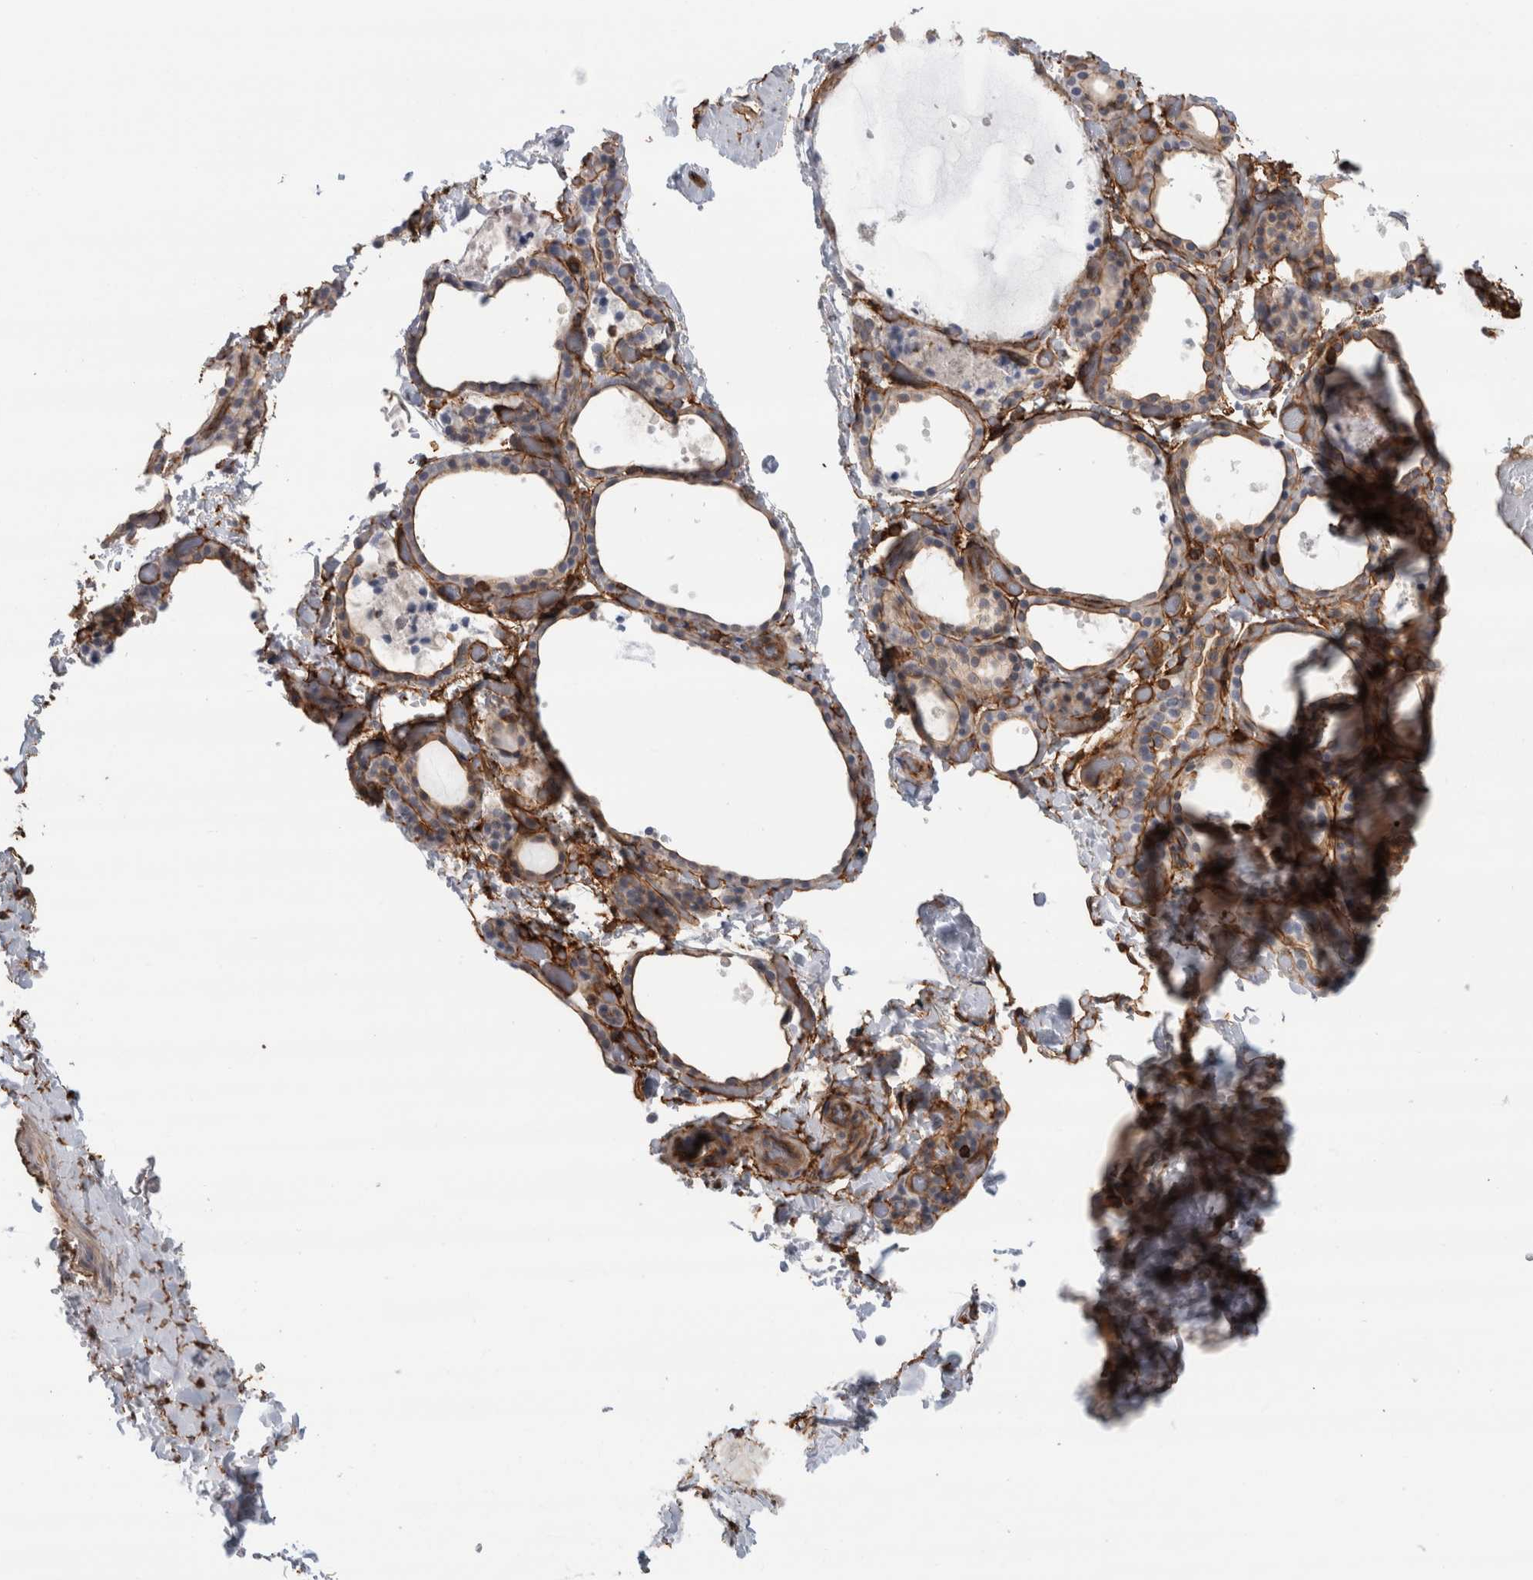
{"staining": {"intensity": "moderate", "quantity": "25%-75%", "location": "cytoplasmic/membranous"}, "tissue": "thyroid gland", "cell_type": "Glandular cells", "image_type": "normal", "snomed": [{"axis": "morphology", "description": "Normal tissue, NOS"}, {"axis": "topography", "description": "Thyroid gland"}], "caption": "IHC photomicrograph of unremarkable thyroid gland stained for a protein (brown), which displays medium levels of moderate cytoplasmic/membranous positivity in approximately 25%-75% of glandular cells.", "gene": "AHNAK", "patient": {"sex": "female", "age": 44}}